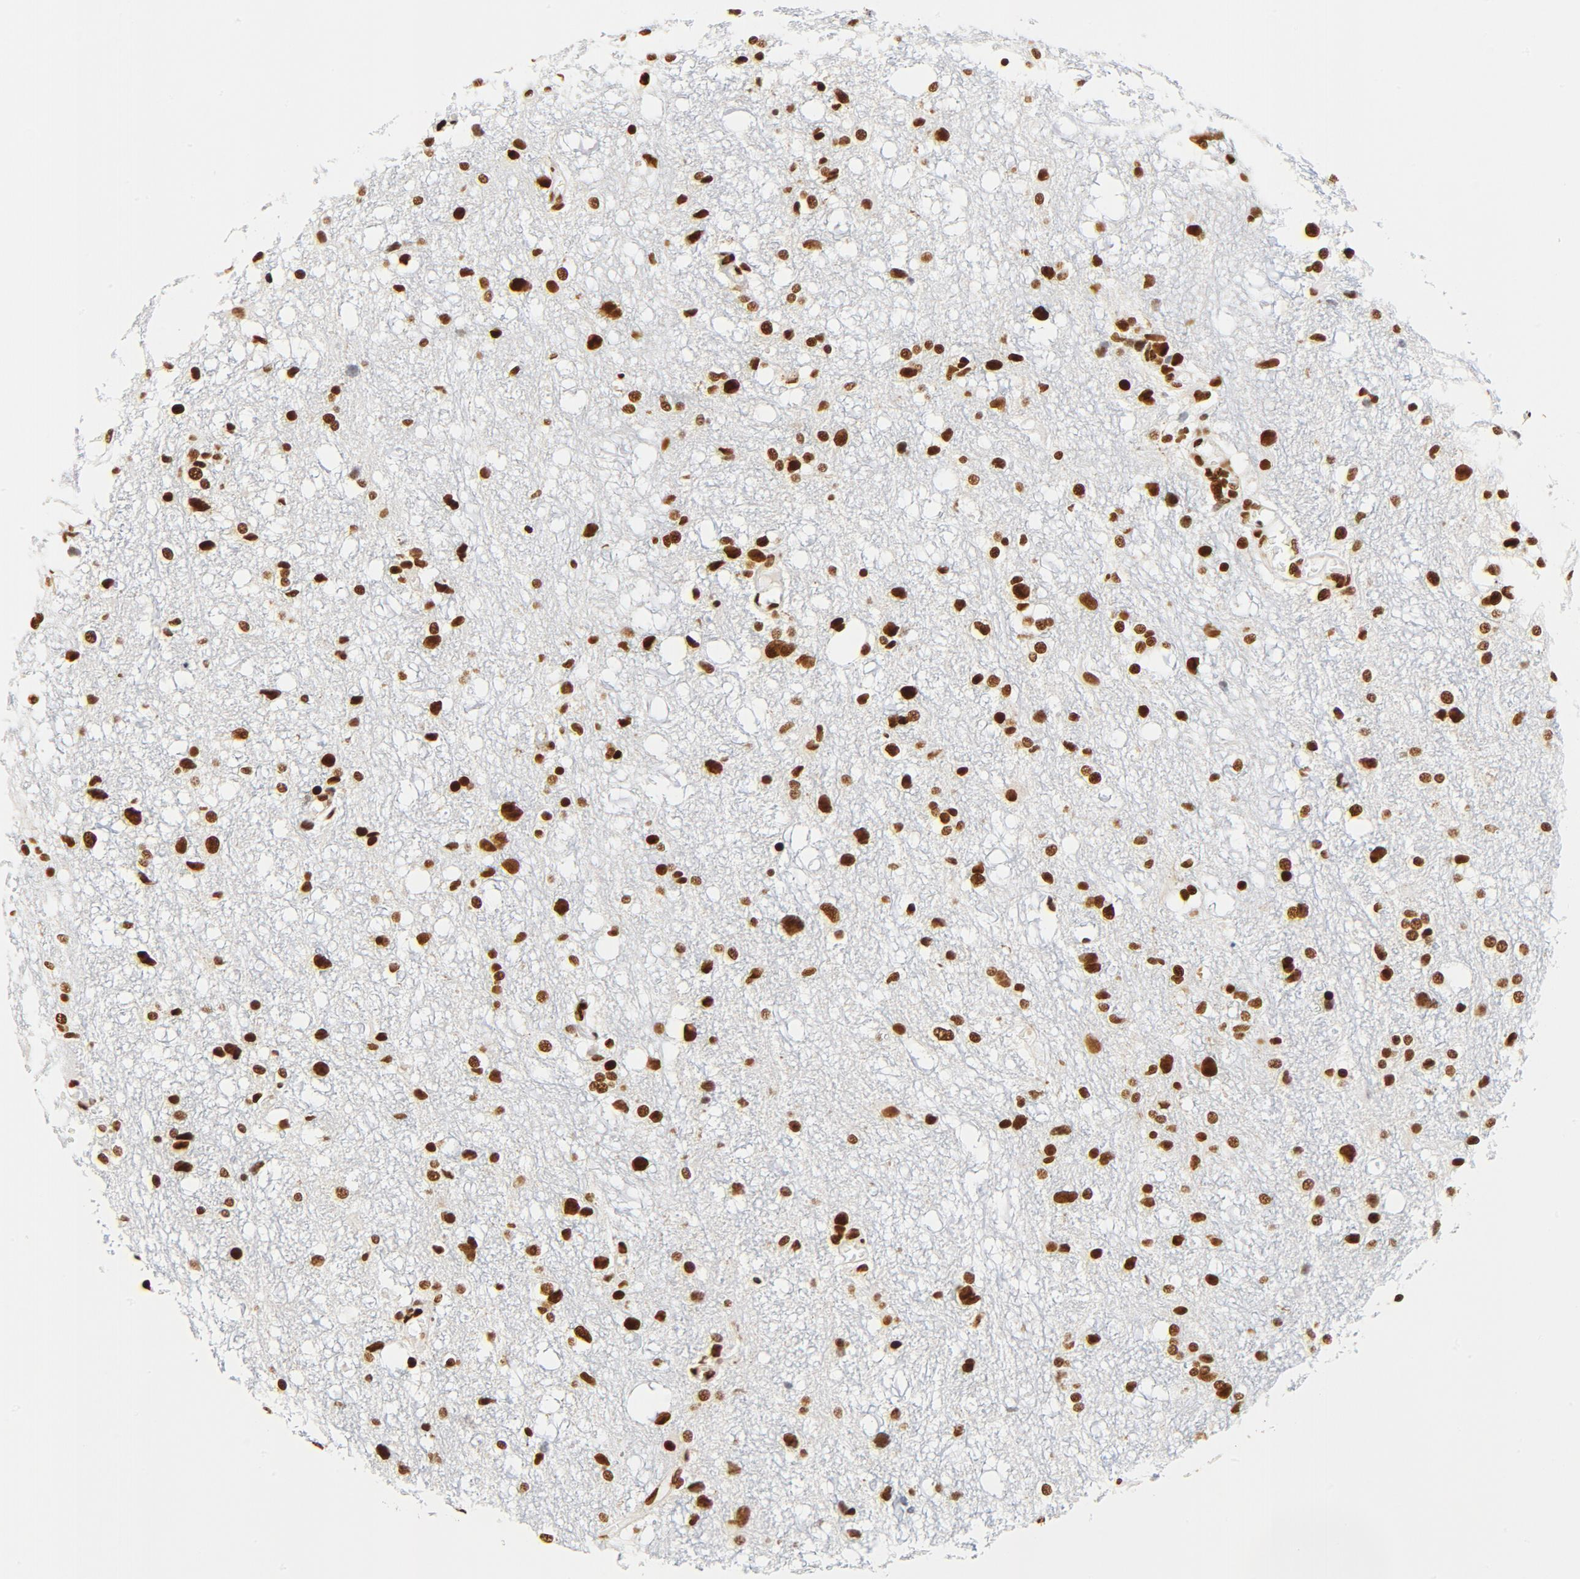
{"staining": {"intensity": "strong", "quantity": ">75%", "location": "nuclear"}, "tissue": "glioma", "cell_type": "Tumor cells", "image_type": "cancer", "snomed": [{"axis": "morphology", "description": "Glioma, malignant, High grade"}, {"axis": "topography", "description": "Brain"}], "caption": "High-magnification brightfield microscopy of glioma stained with DAB (3,3'-diaminobenzidine) (brown) and counterstained with hematoxylin (blue). tumor cells exhibit strong nuclear expression is present in approximately>75% of cells. (brown staining indicates protein expression, while blue staining denotes nuclei).", "gene": "CTBP1", "patient": {"sex": "female", "age": 59}}